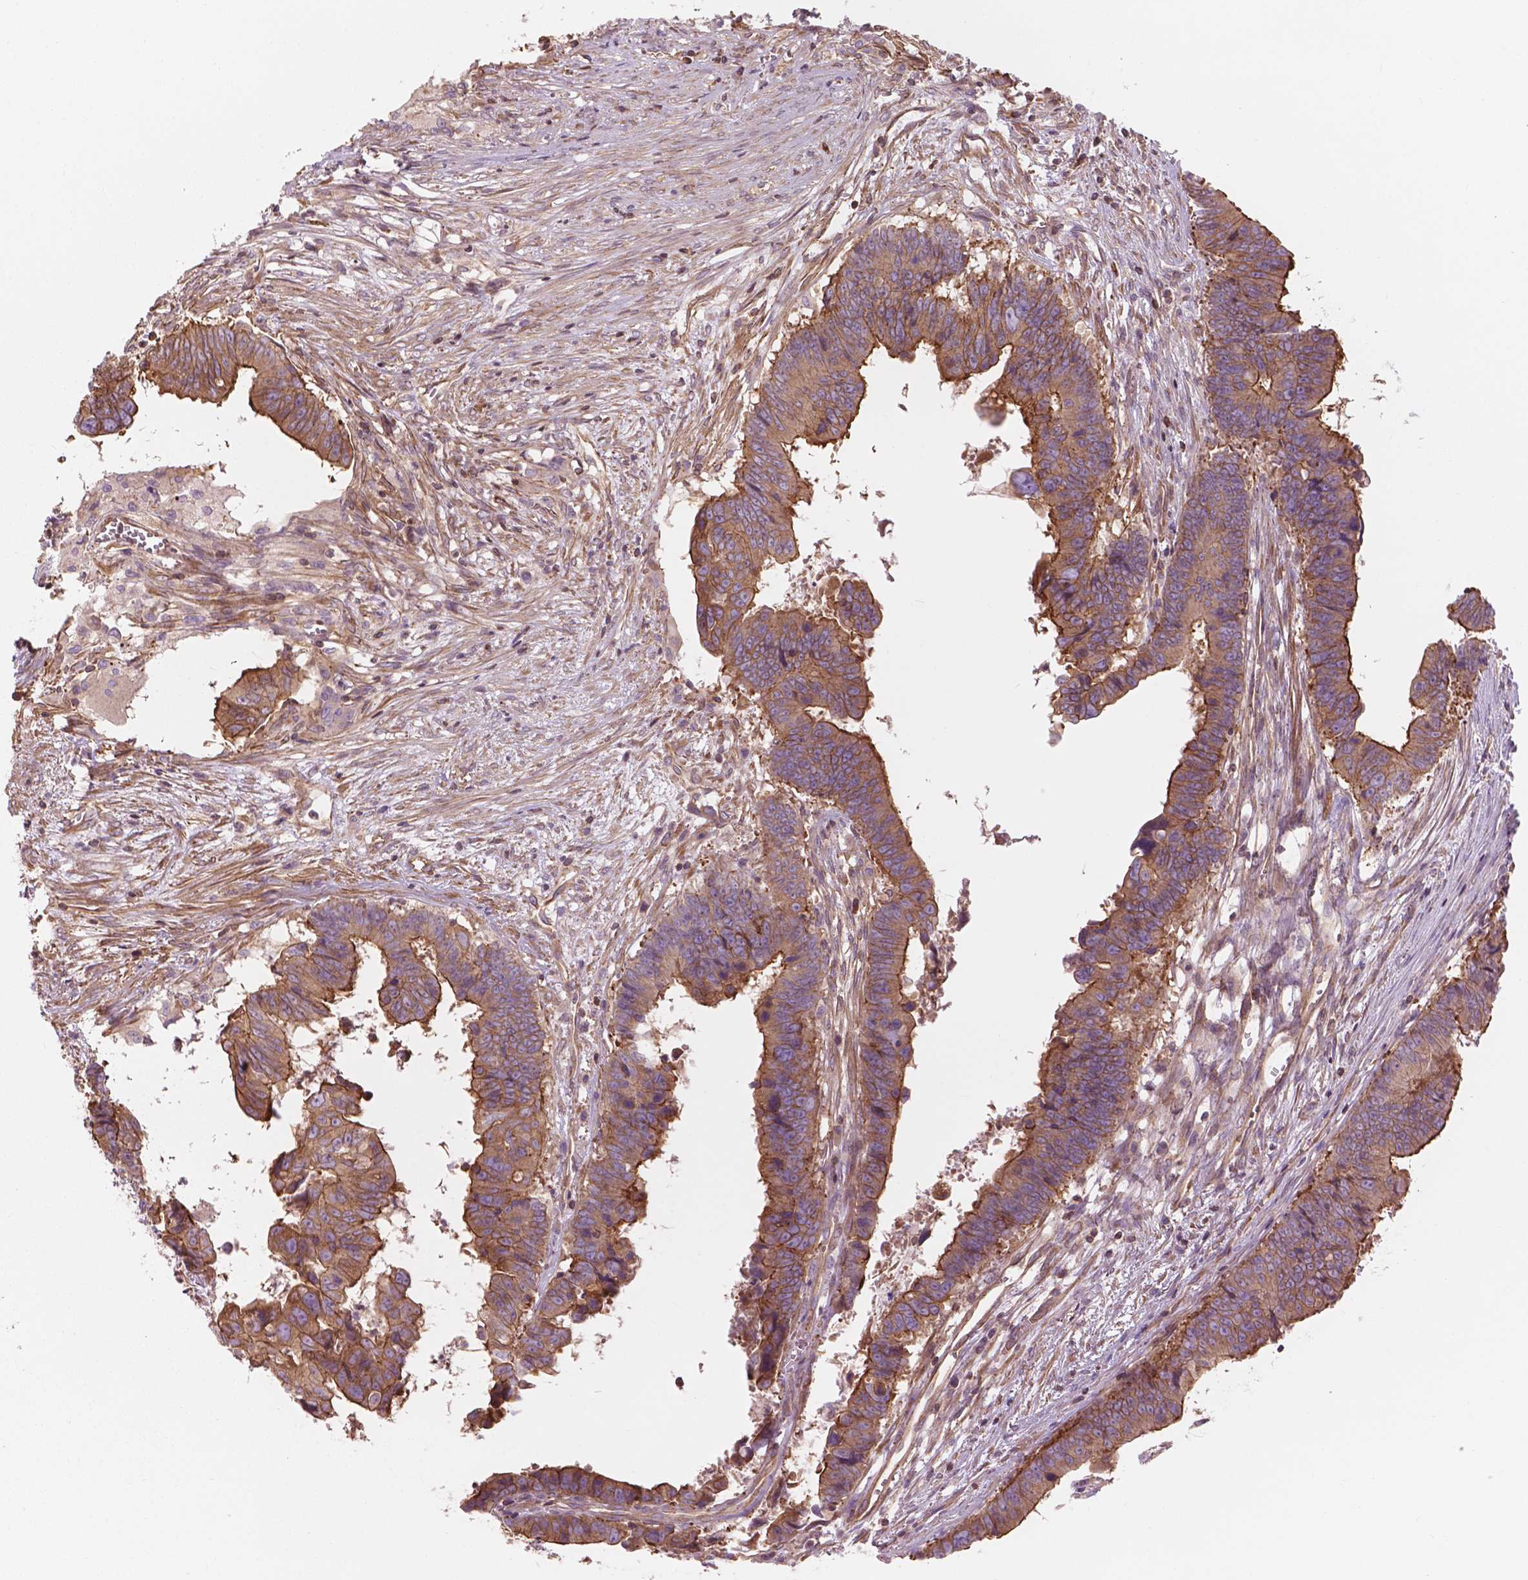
{"staining": {"intensity": "strong", "quantity": "<25%", "location": "cytoplasmic/membranous"}, "tissue": "colorectal cancer", "cell_type": "Tumor cells", "image_type": "cancer", "snomed": [{"axis": "morphology", "description": "Adenocarcinoma, NOS"}, {"axis": "topography", "description": "Colon"}], "caption": "High-magnification brightfield microscopy of colorectal cancer stained with DAB (brown) and counterstained with hematoxylin (blue). tumor cells exhibit strong cytoplasmic/membranous positivity is appreciated in approximately<25% of cells.", "gene": "SURF4", "patient": {"sex": "female", "age": 82}}